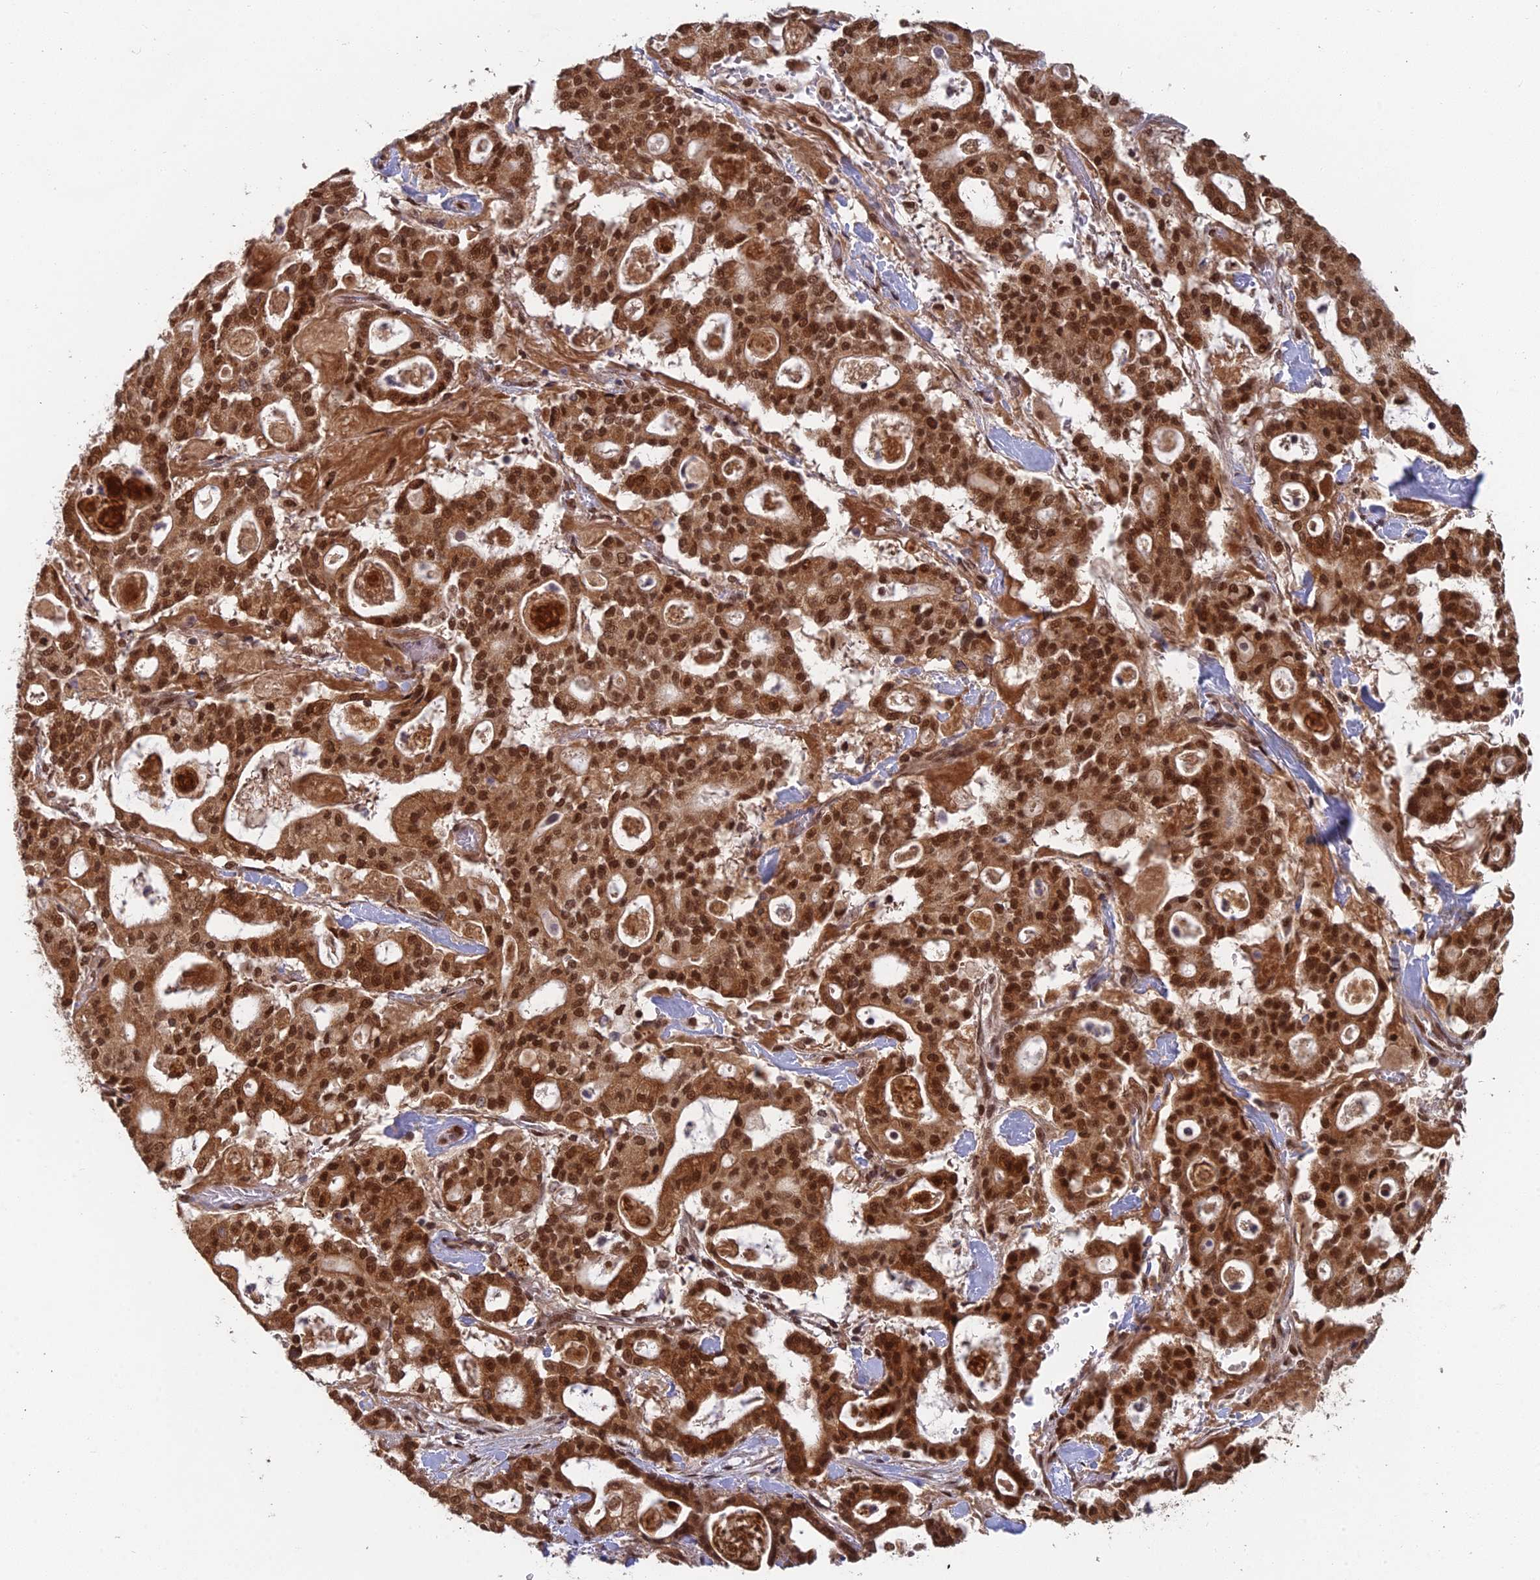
{"staining": {"intensity": "strong", "quantity": ">75%", "location": "cytoplasmic/membranous,nuclear"}, "tissue": "pancreatic cancer", "cell_type": "Tumor cells", "image_type": "cancer", "snomed": [{"axis": "morphology", "description": "Adenocarcinoma, NOS"}, {"axis": "topography", "description": "Pancreas"}], "caption": "Pancreatic adenocarcinoma stained with DAB (3,3'-diaminobenzidine) IHC reveals high levels of strong cytoplasmic/membranous and nuclear positivity in approximately >75% of tumor cells.", "gene": "RANBP3", "patient": {"sex": "male", "age": 63}}